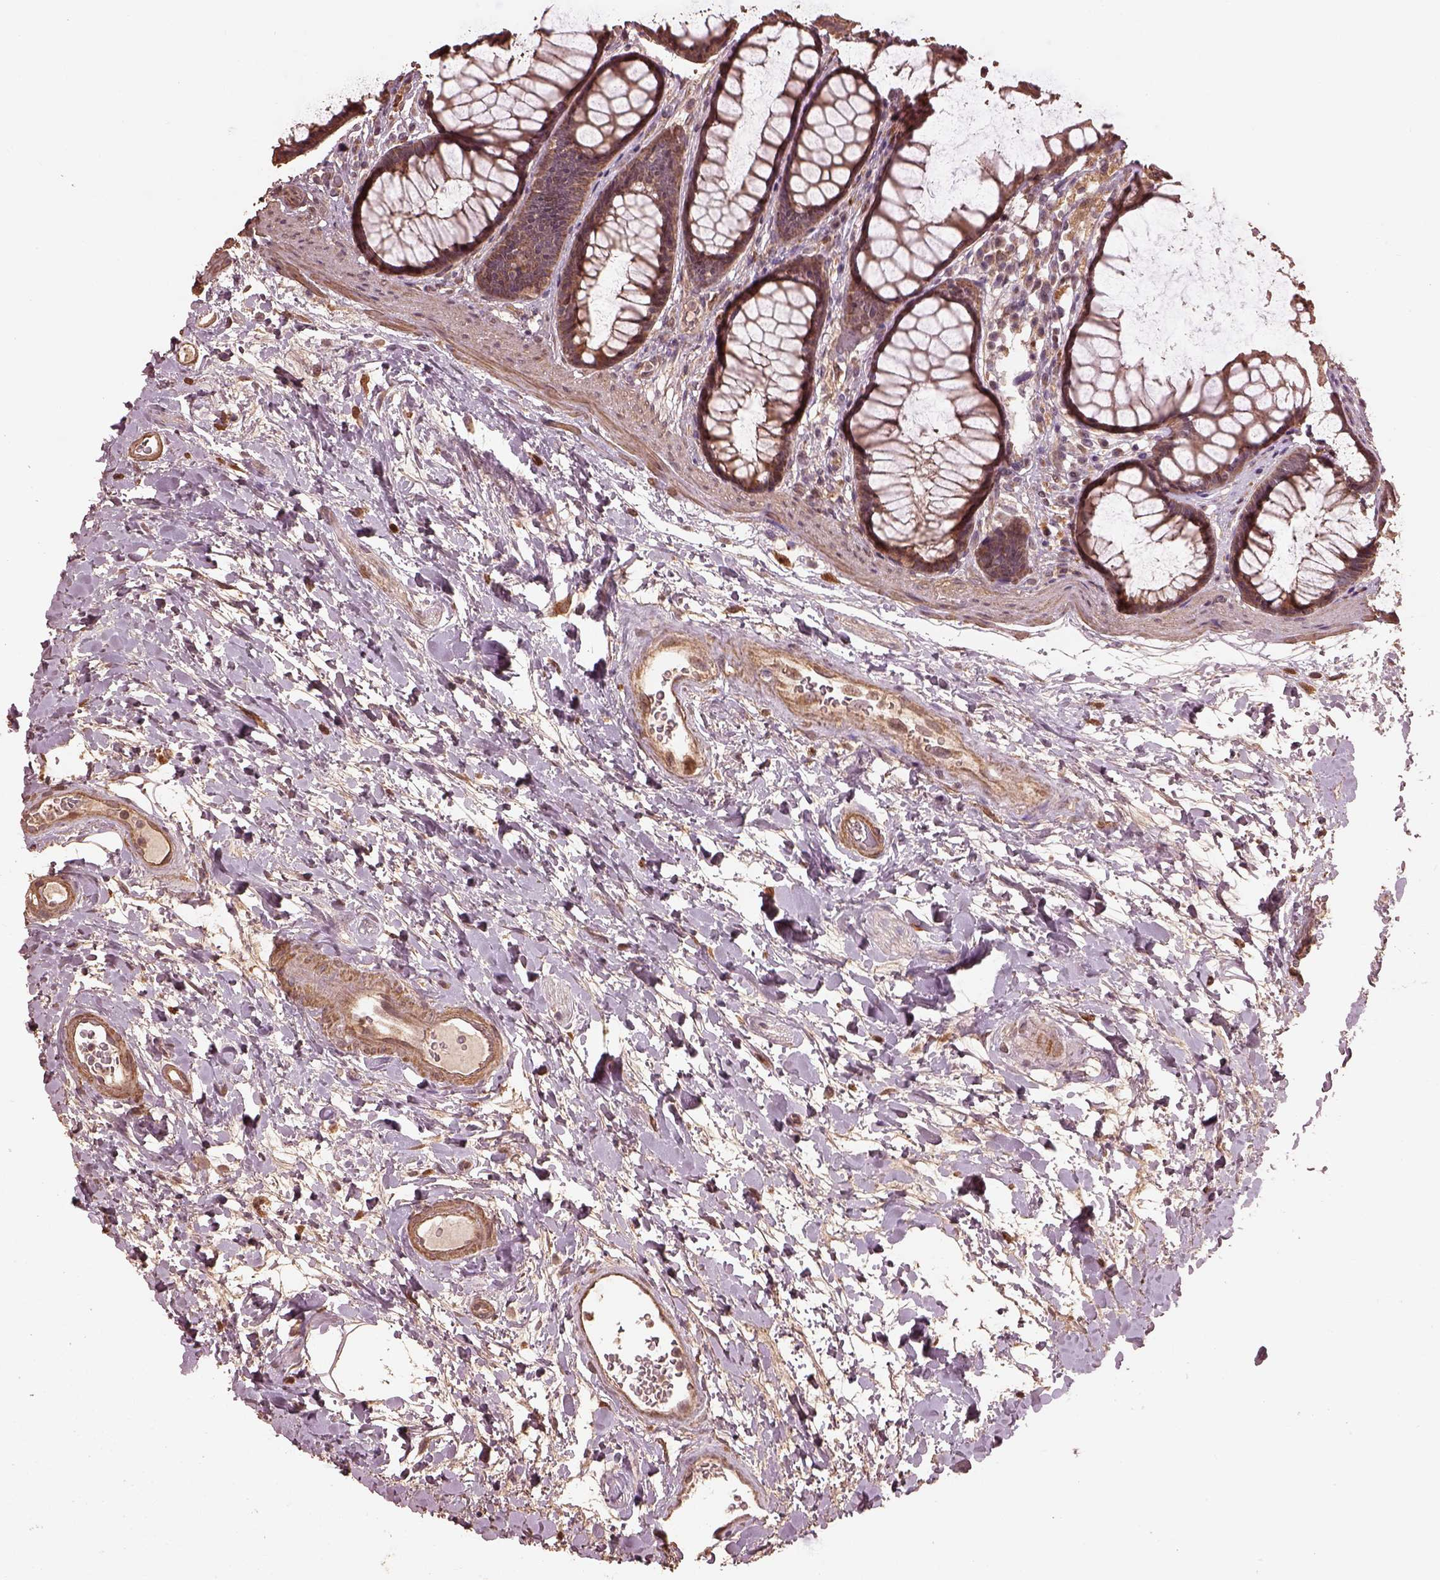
{"staining": {"intensity": "moderate", "quantity": ">75%", "location": "cytoplasmic/membranous"}, "tissue": "rectum", "cell_type": "Glandular cells", "image_type": "normal", "snomed": [{"axis": "morphology", "description": "Normal tissue, NOS"}, {"axis": "topography", "description": "Rectum"}], "caption": "Rectum stained with immunohistochemistry (IHC) exhibits moderate cytoplasmic/membranous staining in approximately >75% of glandular cells. (Stains: DAB in brown, nuclei in blue, Microscopy: brightfield microscopy at high magnification).", "gene": "METTL4", "patient": {"sex": "male", "age": 72}}